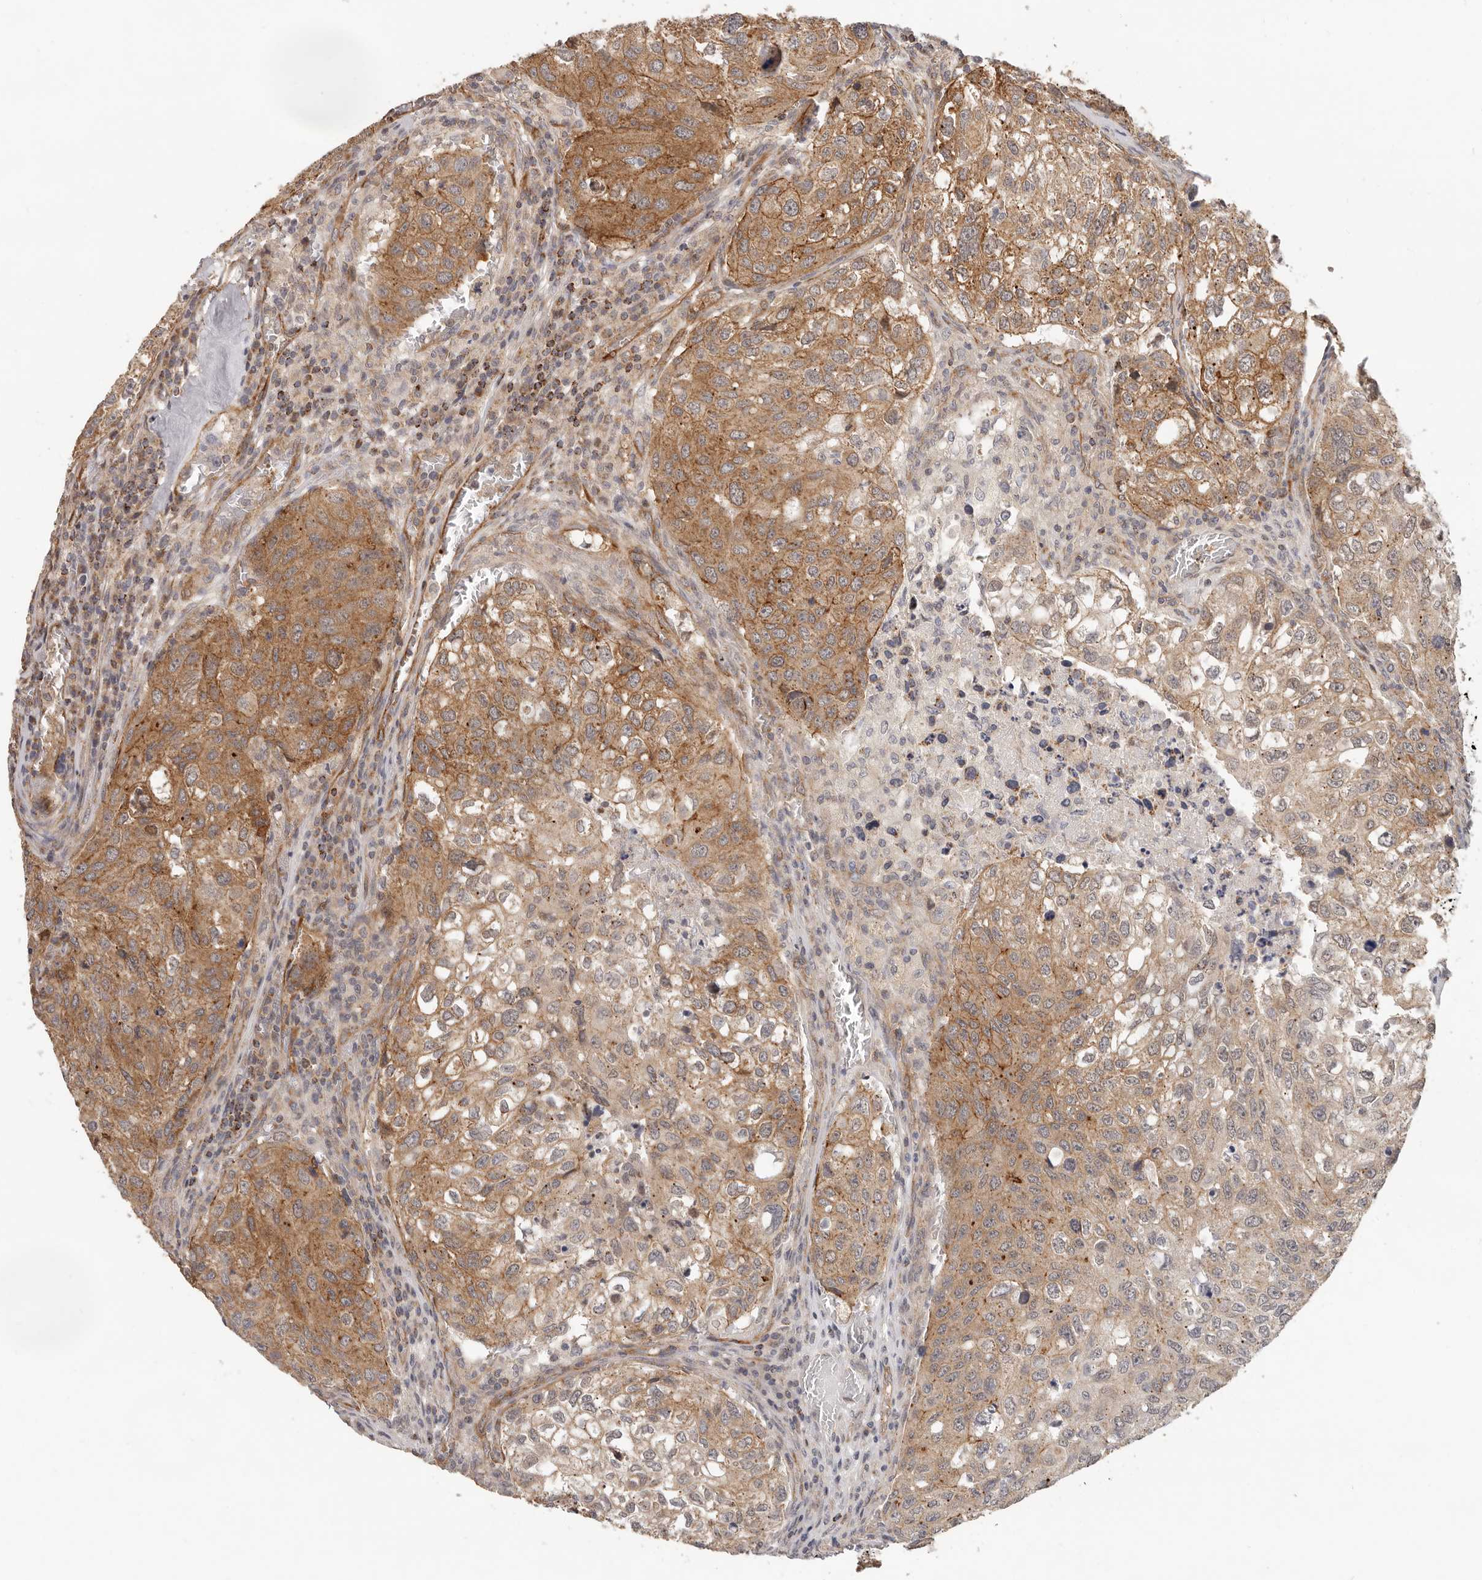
{"staining": {"intensity": "moderate", "quantity": ">75%", "location": "cytoplasmic/membranous"}, "tissue": "urothelial cancer", "cell_type": "Tumor cells", "image_type": "cancer", "snomed": [{"axis": "morphology", "description": "Urothelial carcinoma, High grade"}, {"axis": "topography", "description": "Lymph node"}, {"axis": "topography", "description": "Urinary bladder"}], "caption": "High-power microscopy captured an immunohistochemistry photomicrograph of high-grade urothelial carcinoma, revealing moderate cytoplasmic/membranous staining in approximately >75% of tumor cells.", "gene": "USP49", "patient": {"sex": "male", "age": 51}}